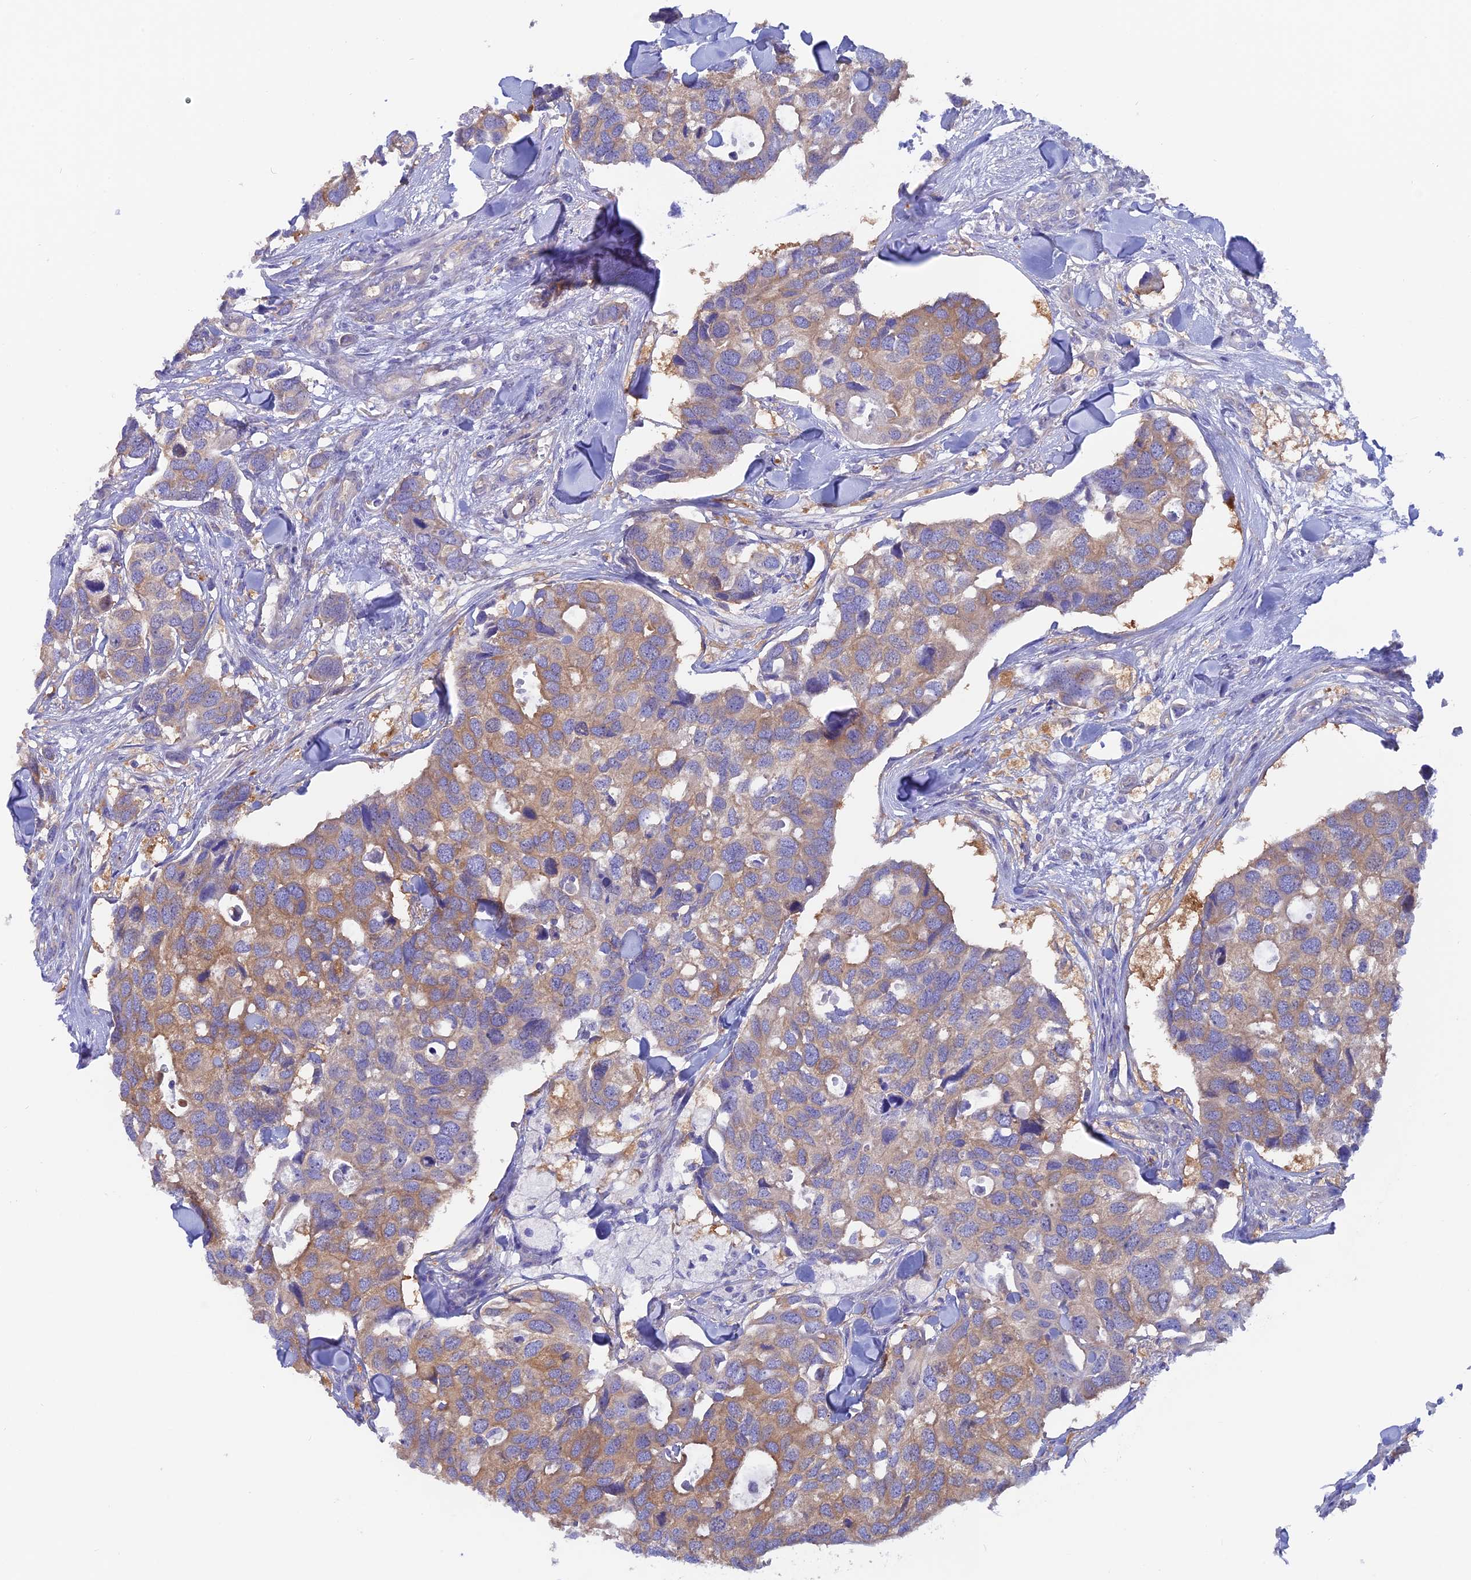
{"staining": {"intensity": "moderate", "quantity": "25%-75%", "location": "cytoplasmic/membranous"}, "tissue": "breast cancer", "cell_type": "Tumor cells", "image_type": "cancer", "snomed": [{"axis": "morphology", "description": "Duct carcinoma"}, {"axis": "topography", "description": "Breast"}], "caption": "Breast cancer (infiltrating ductal carcinoma) was stained to show a protein in brown. There is medium levels of moderate cytoplasmic/membranous positivity in approximately 25%-75% of tumor cells.", "gene": "LZTFL1", "patient": {"sex": "female", "age": 83}}